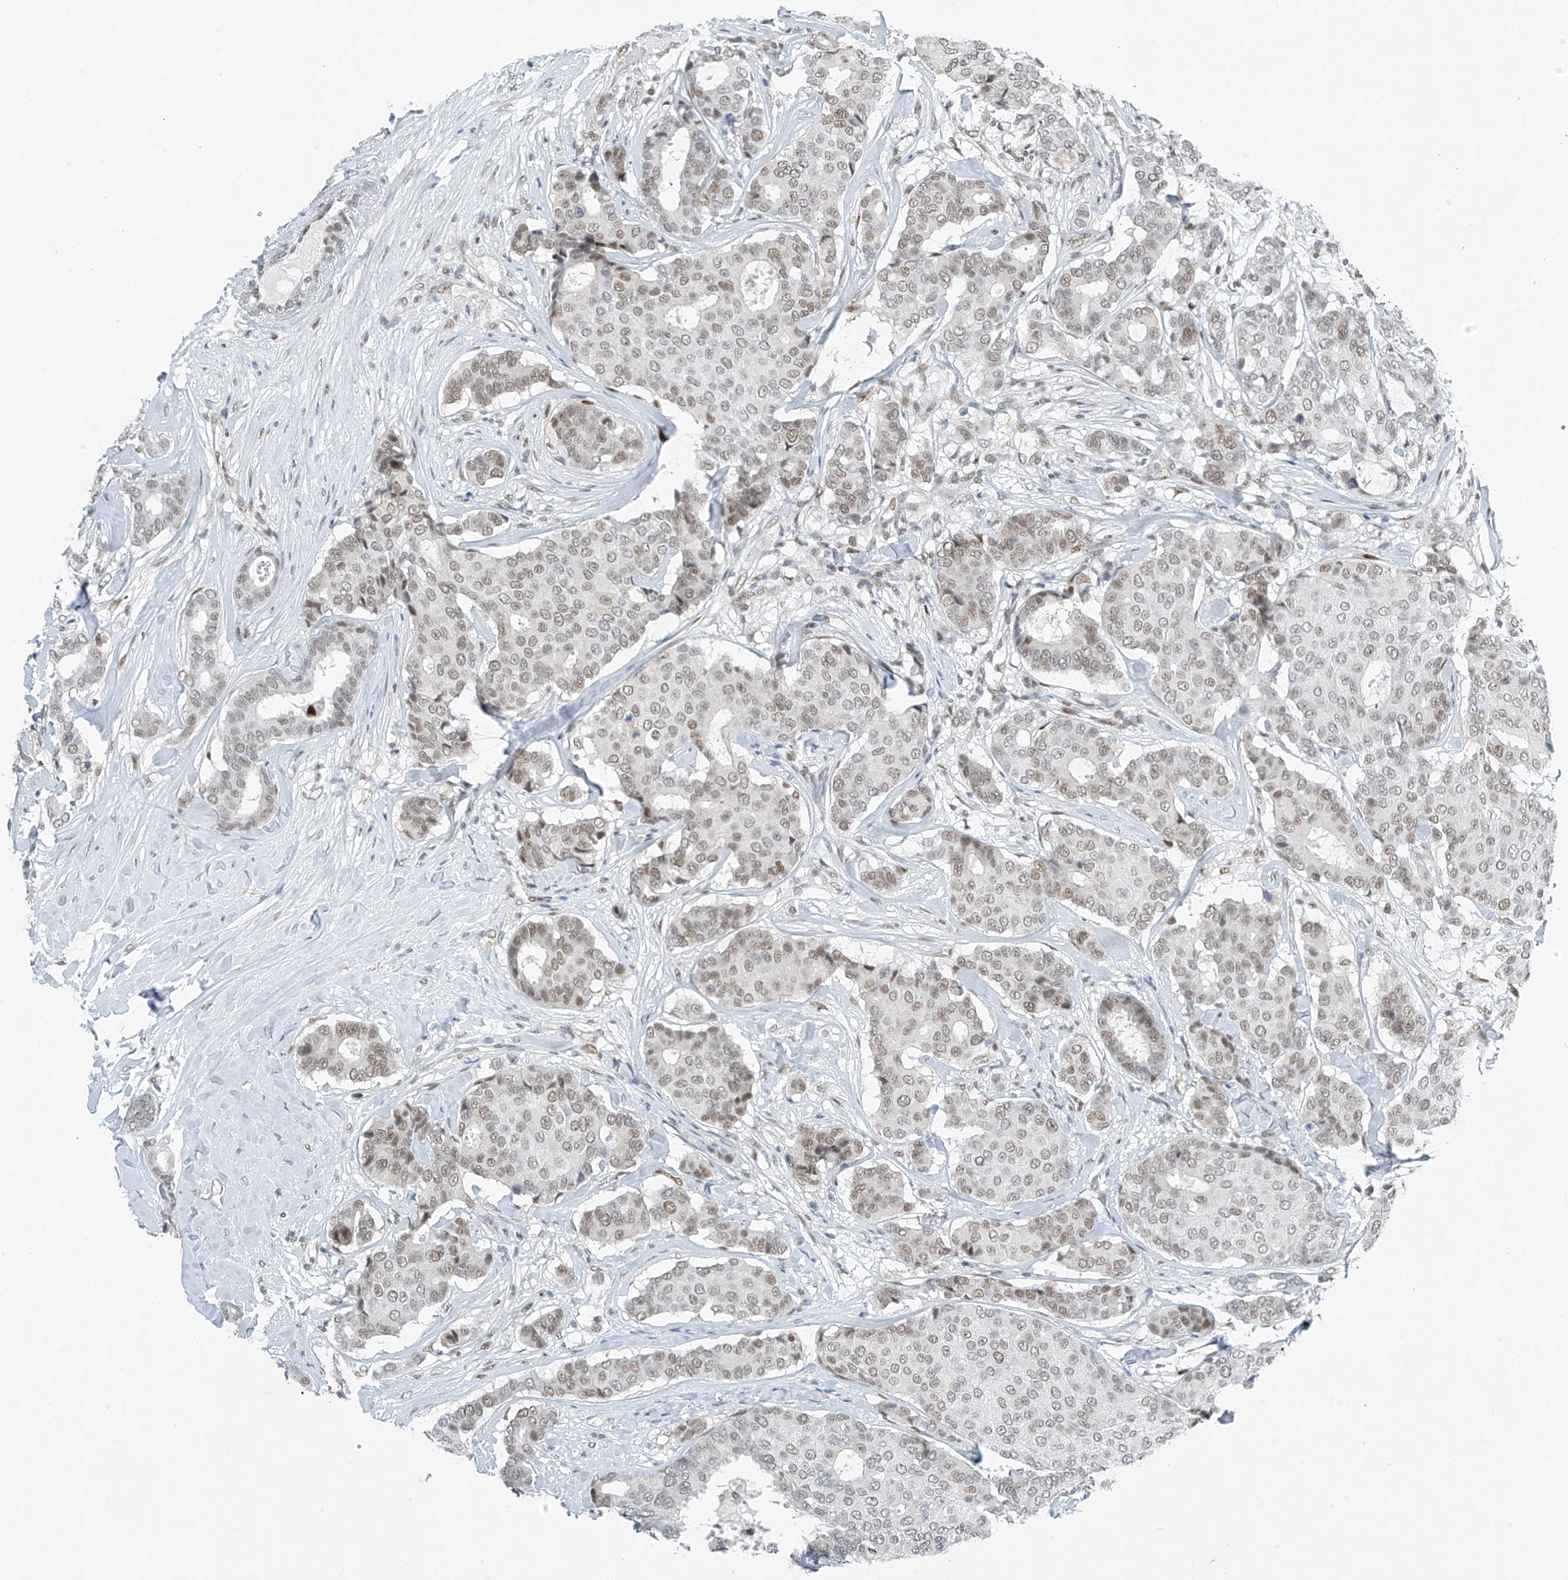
{"staining": {"intensity": "weak", "quantity": ">75%", "location": "nuclear"}, "tissue": "breast cancer", "cell_type": "Tumor cells", "image_type": "cancer", "snomed": [{"axis": "morphology", "description": "Duct carcinoma"}, {"axis": "topography", "description": "Breast"}], "caption": "IHC of breast infiltrating ductal carcinoma reveals low levels of weak nuclear staining in approximately >75% of tumor cells.", "gene": "TAF8", "patient": {"sex": "female", "age": 75}}